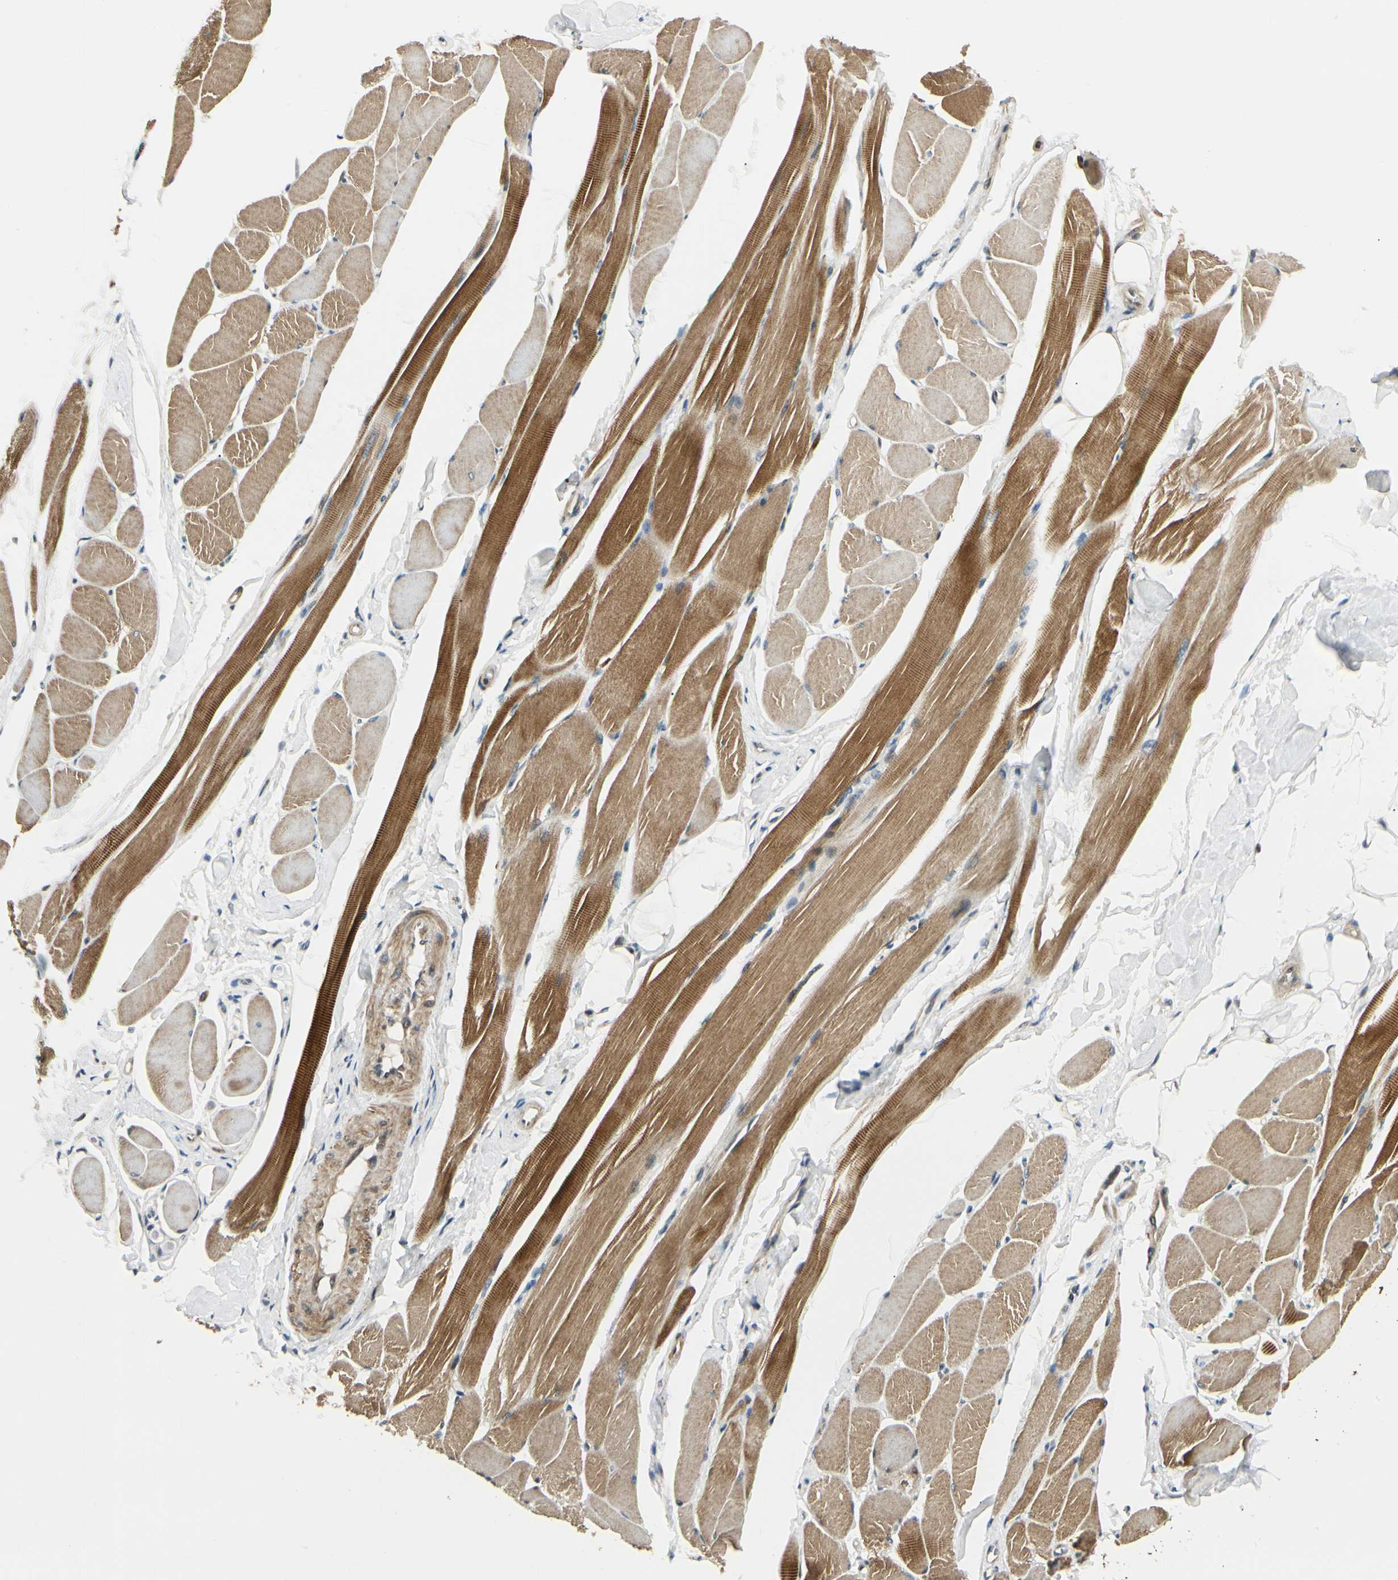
{"staining": {"intensity": "moderate", "quantity": ">75%", "location": "cytoplasmic/membranous"}, "tissue": "skeletal muscle", "cell_type": "Myocytes", "image_type": "normal", "snomed": [{"axis": "morphology", "description": "Normal tissue, NOS"}, {"axis": "topography", "description": "Skeletal muscle"}, {"axis": "topography", "description": "Peripheral nerve tissue"}], "caption": "Skeletal muscle stained with DAB (3,3'-diaminobenzidine) IHC demonstrates medium levels of moderate cytoplasmic/membranous expression in approximately >75% of myocytes. (DAB IHC with brightfield microscopy, high magnification).", "gene": "P4HA3", "patient": {"sex": "female", "age": 84}}